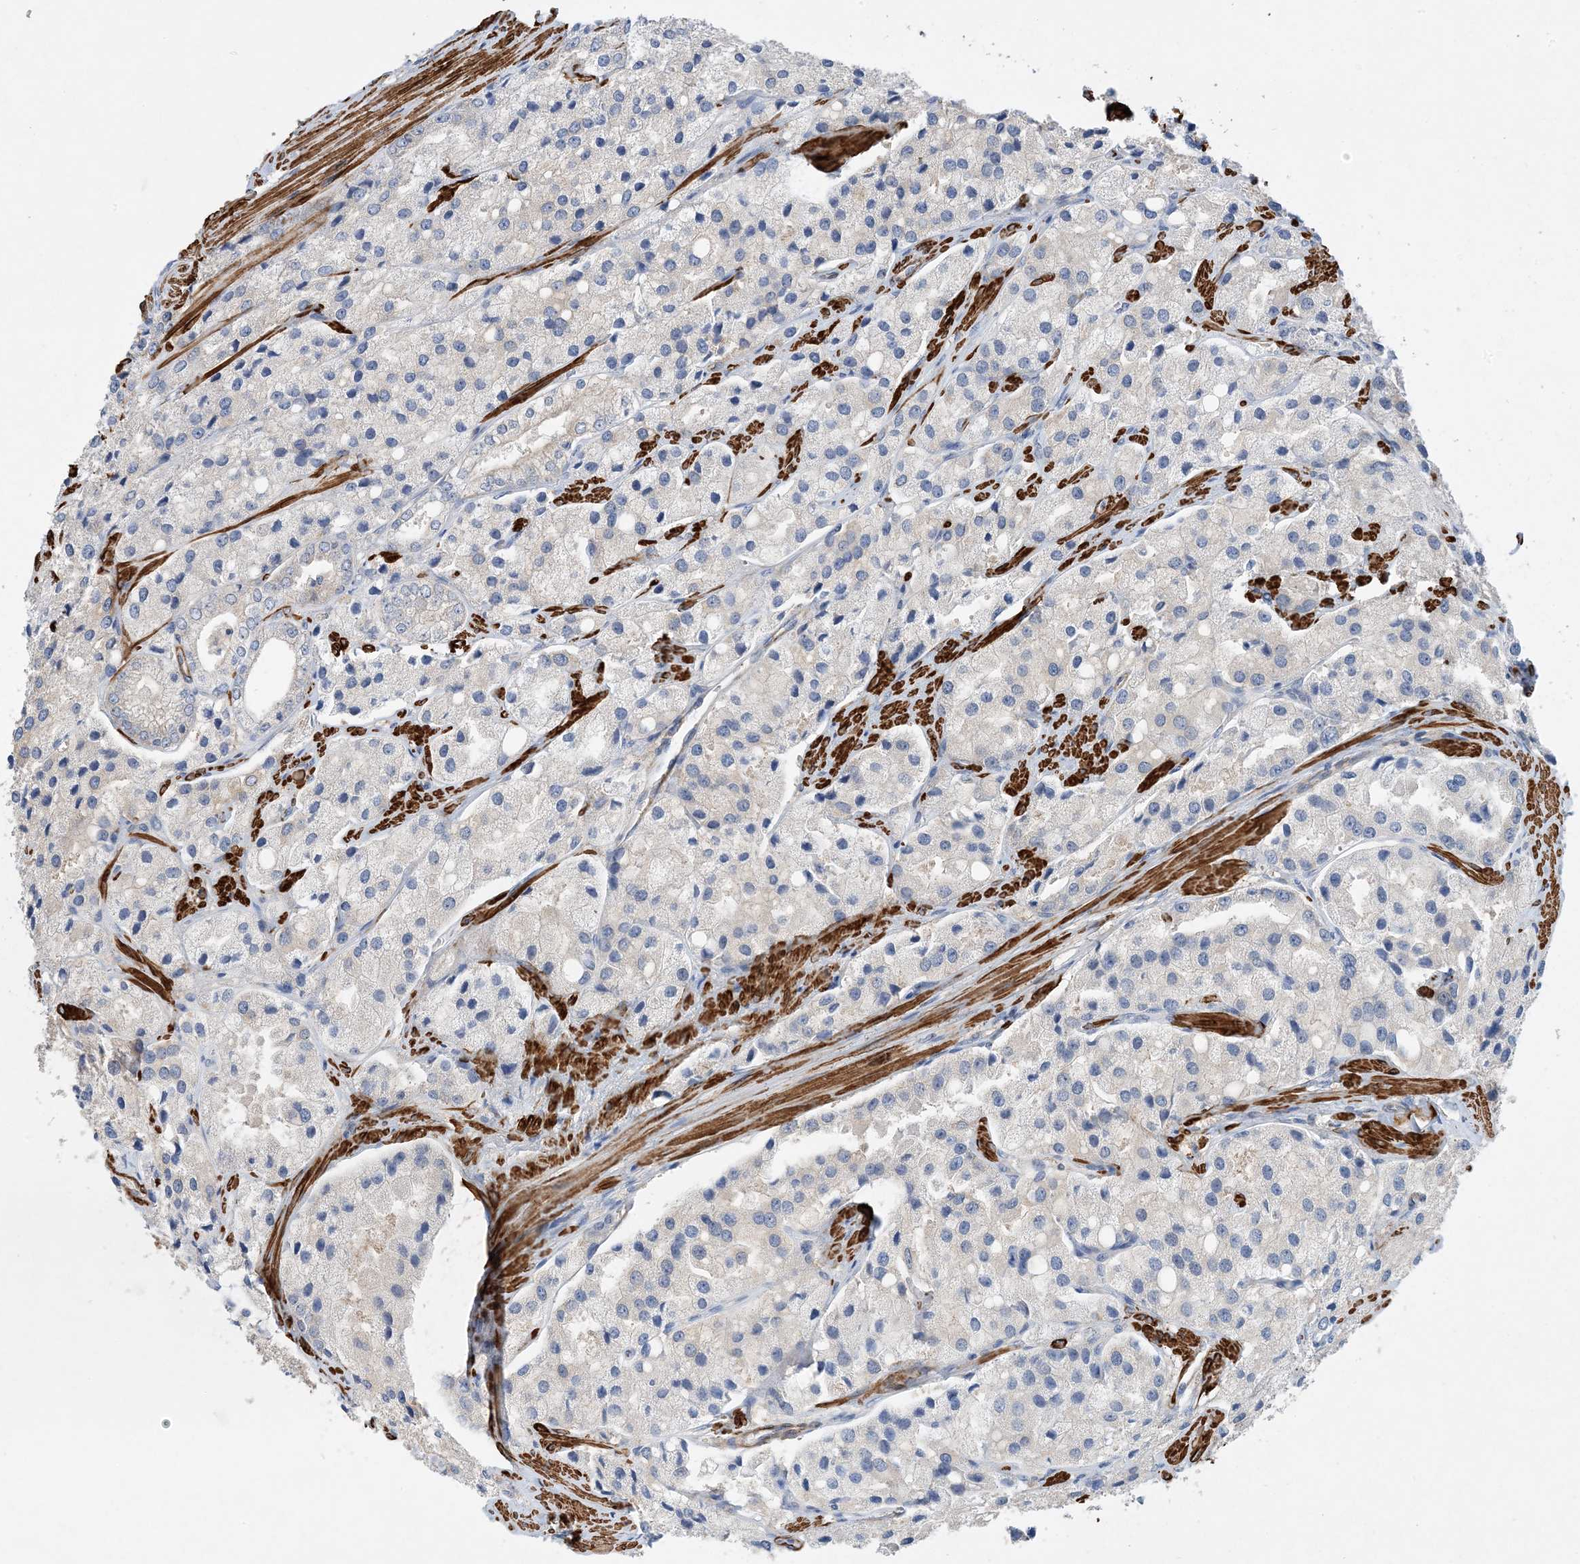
{"staining": {"intensity": "negative", "quantity": "none", "location": "none"}, "tissue": "prostate cancer", "cell_type": "Tumor cells", "image_type": "cancer", "snomed": [{"axis": "morphology", "description": "Adenocarcinoma, High grade"}, {"axis": "topography", "description": "Prostate"}], "caption": "Tumor cells are negative for brown protein staining in prostate cancer.", "gene": "KIFBP", "patient": {"sex": "male", "age": 66}}